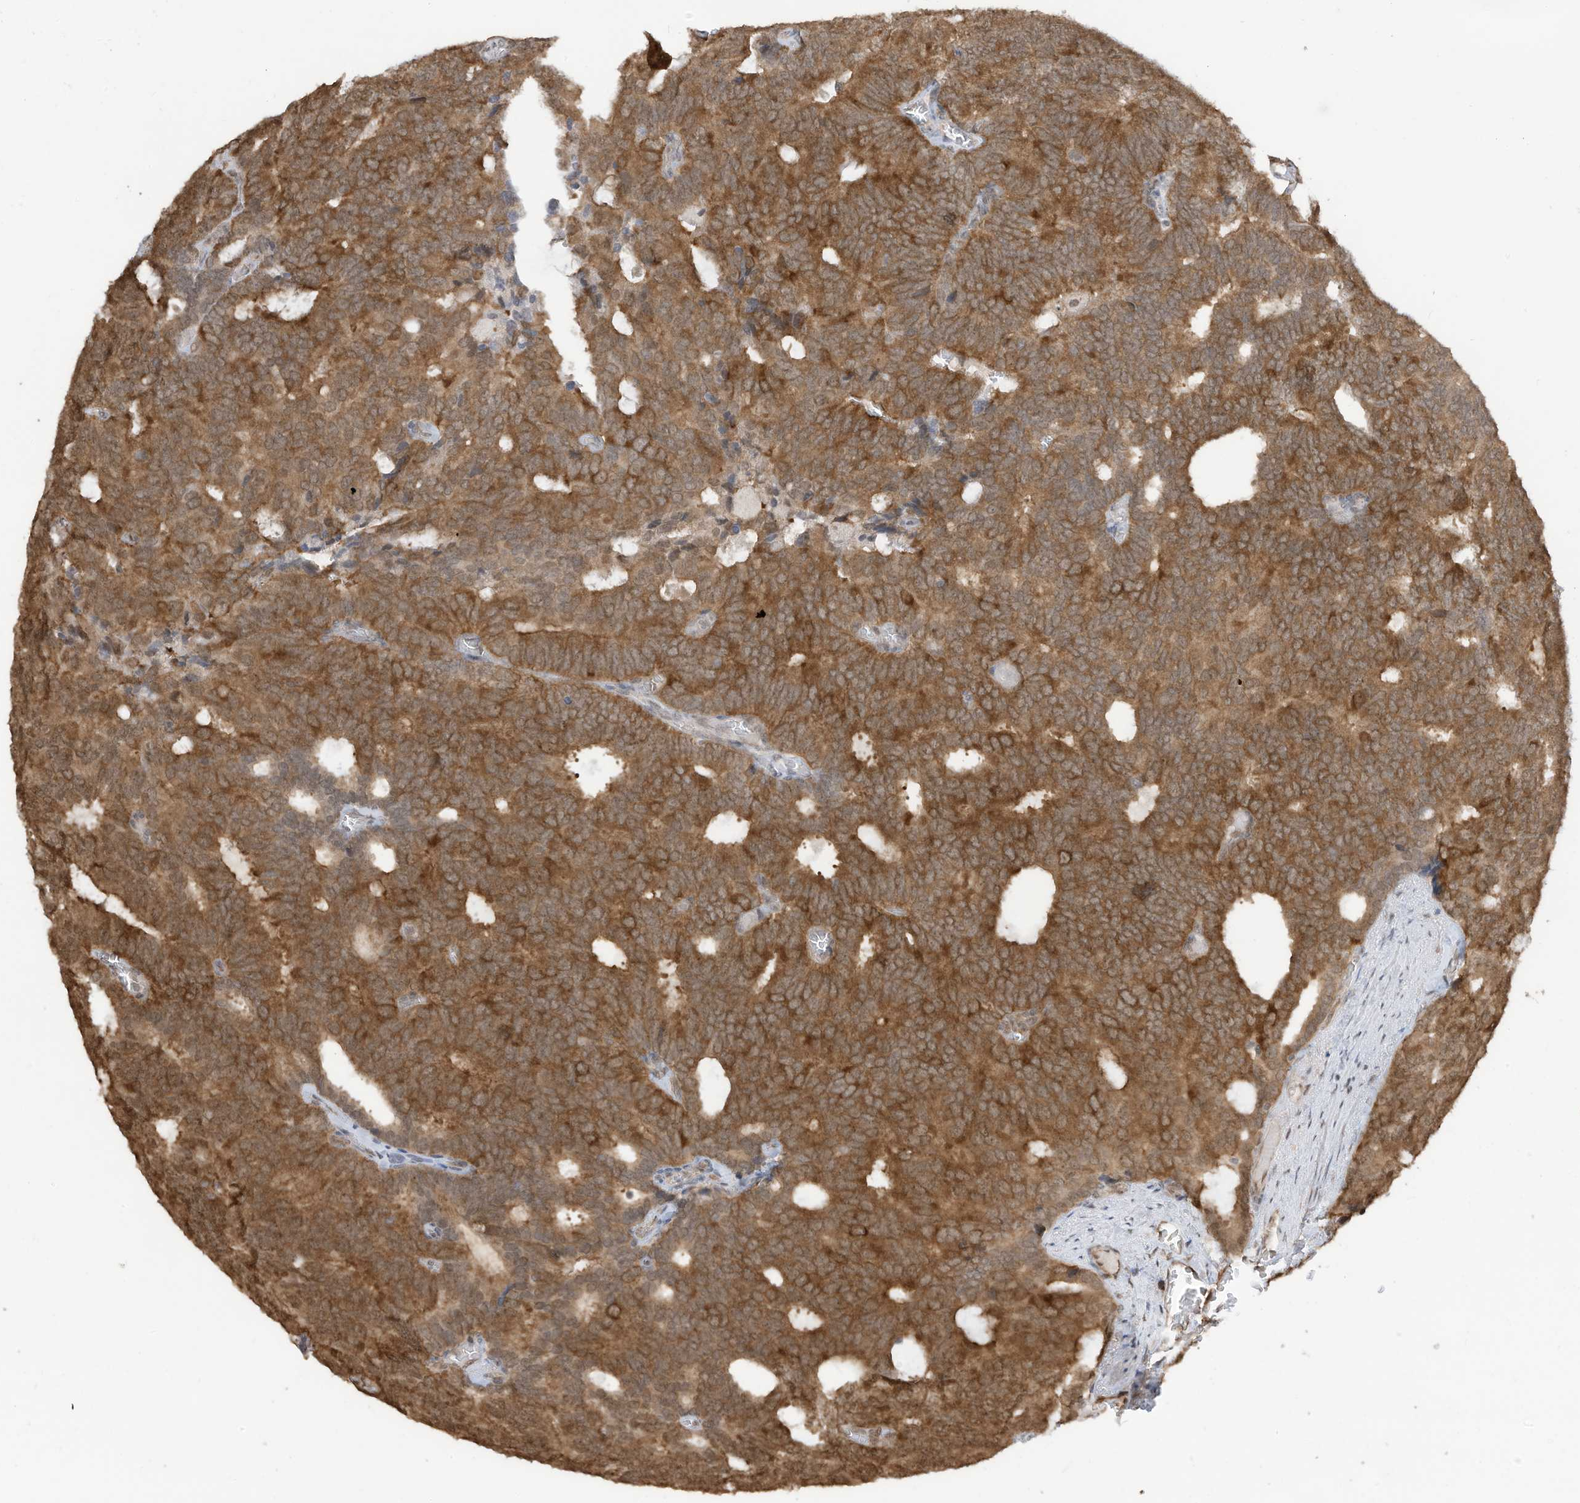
{"staining": {"intensity": "moderate", "quantity": ">75%", "location": "cytoplasmic/membranous"}, "tissue": "prostate cancer", "cell_type": "Tumor cells", "image_type": "cancer", "snomed": [{"axis": "morphology", "description": "Adenocarcinoma, Low grade"}, {"axis": "topography", "description": "Prostate"}], "caption": "The photomicrograph demonstrates immunohistochemical staining of prostate cancer (low-grade adenocarcinoma). There is moderate cytoplasmic/membranous expression is identified in about >75% of tumor cells.", "gene": "ZNF195", "patient": {"sex": "male", "age": 71}}